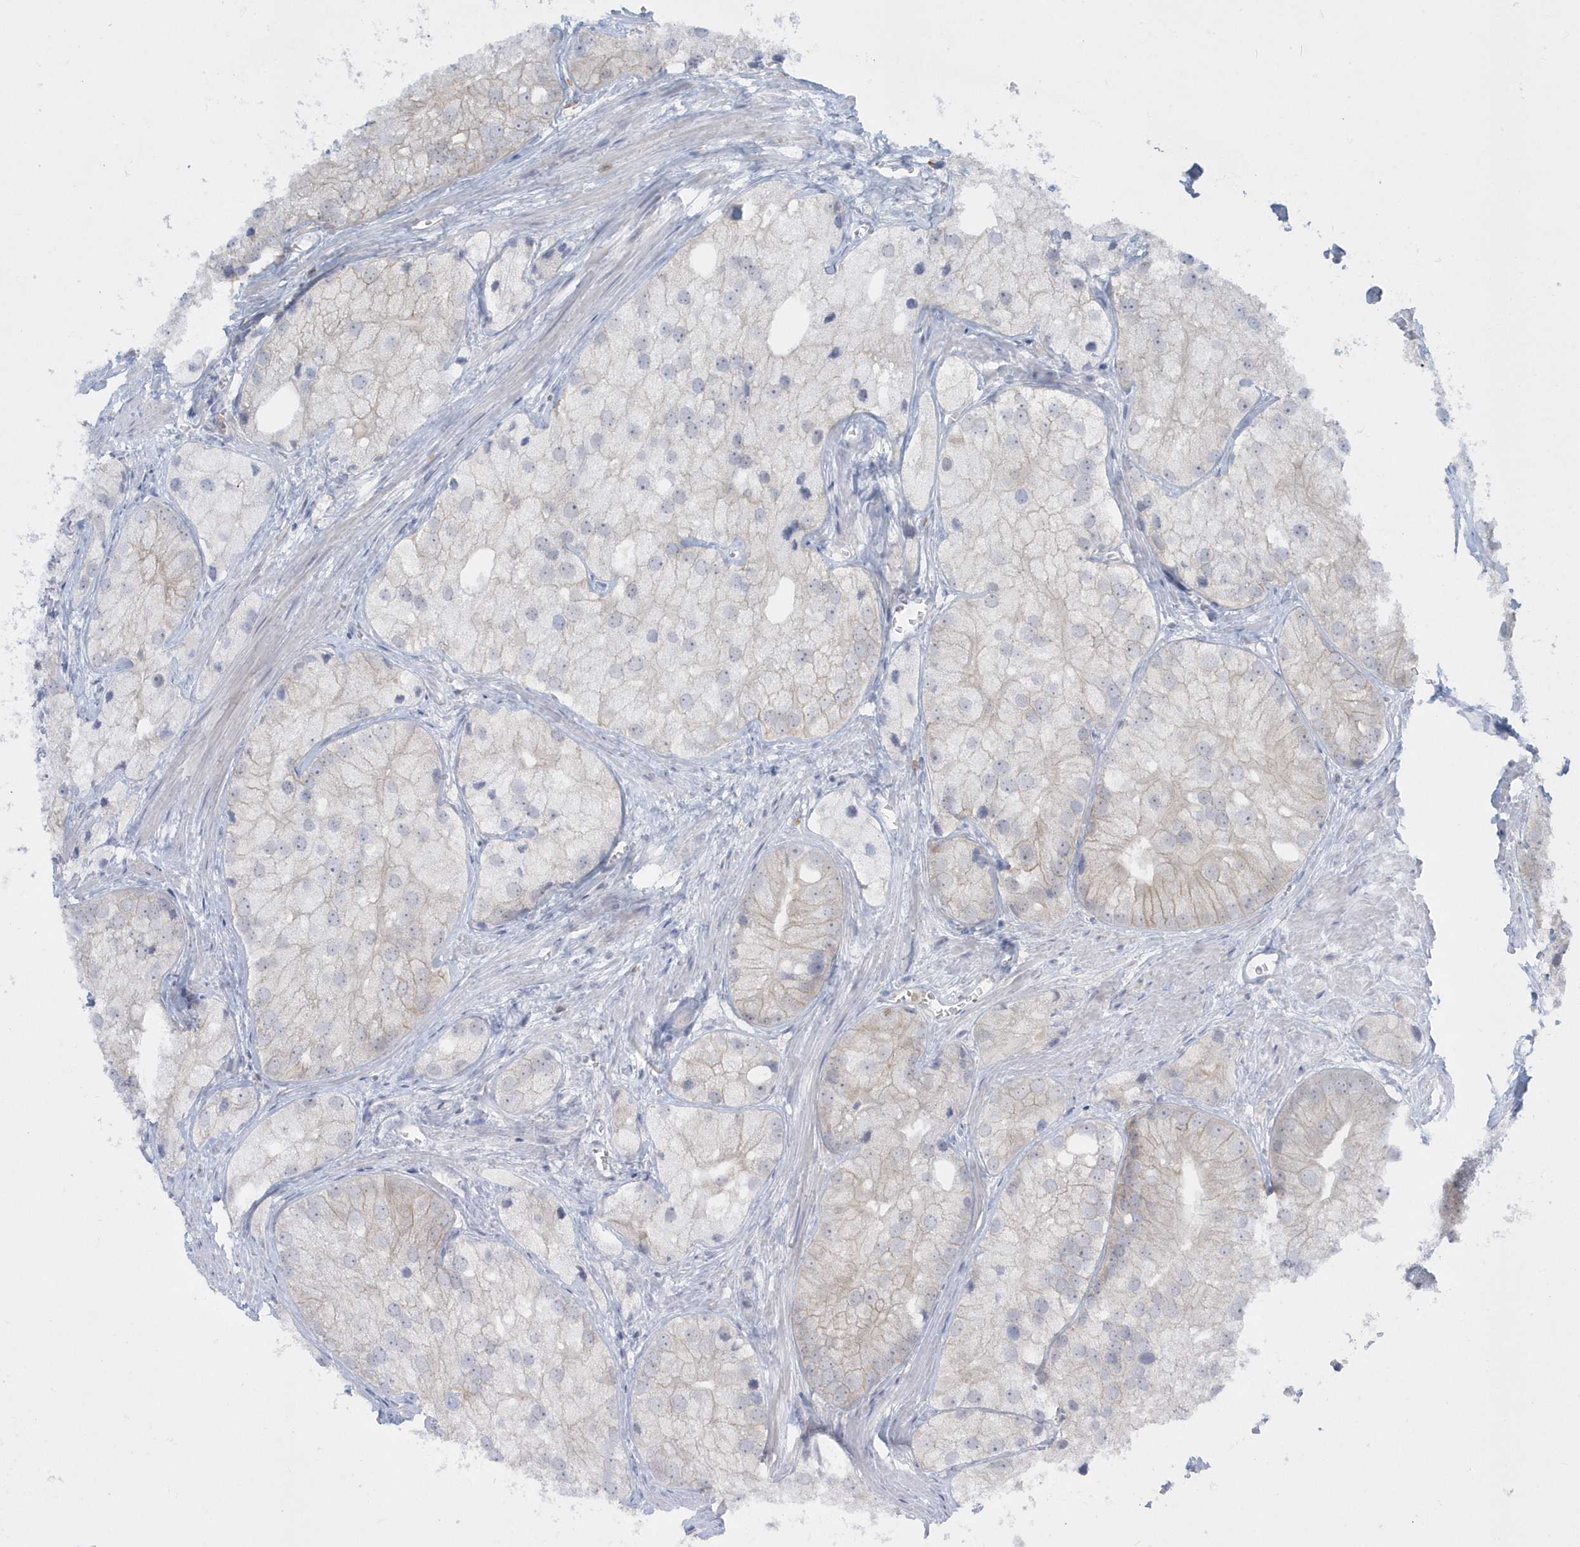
{"staining": {"intensity": "negative", "quantity": "none", "location": "none"}, "tissue": "prostate cancer", "cell_type": "Tumor cells", "image_type": "cancer", "snomed": [{"axis": "morphology", "description": "Adenocarcinoma, Low grade"}, {"axis": "topography", "description": "Prostate"}], "caption": "Tumor cells show no significant staining in prostate low-grade adenocarcinoma. The staining was performed using DAB (3,3'-diaminobenzidine) to visualize the protein expression in brown, while the nuclei were stained in blue with hematoxylin (Magnification: 20x).", "gene": "PSD4", "patient": {"sex": "male", "age": 69}}